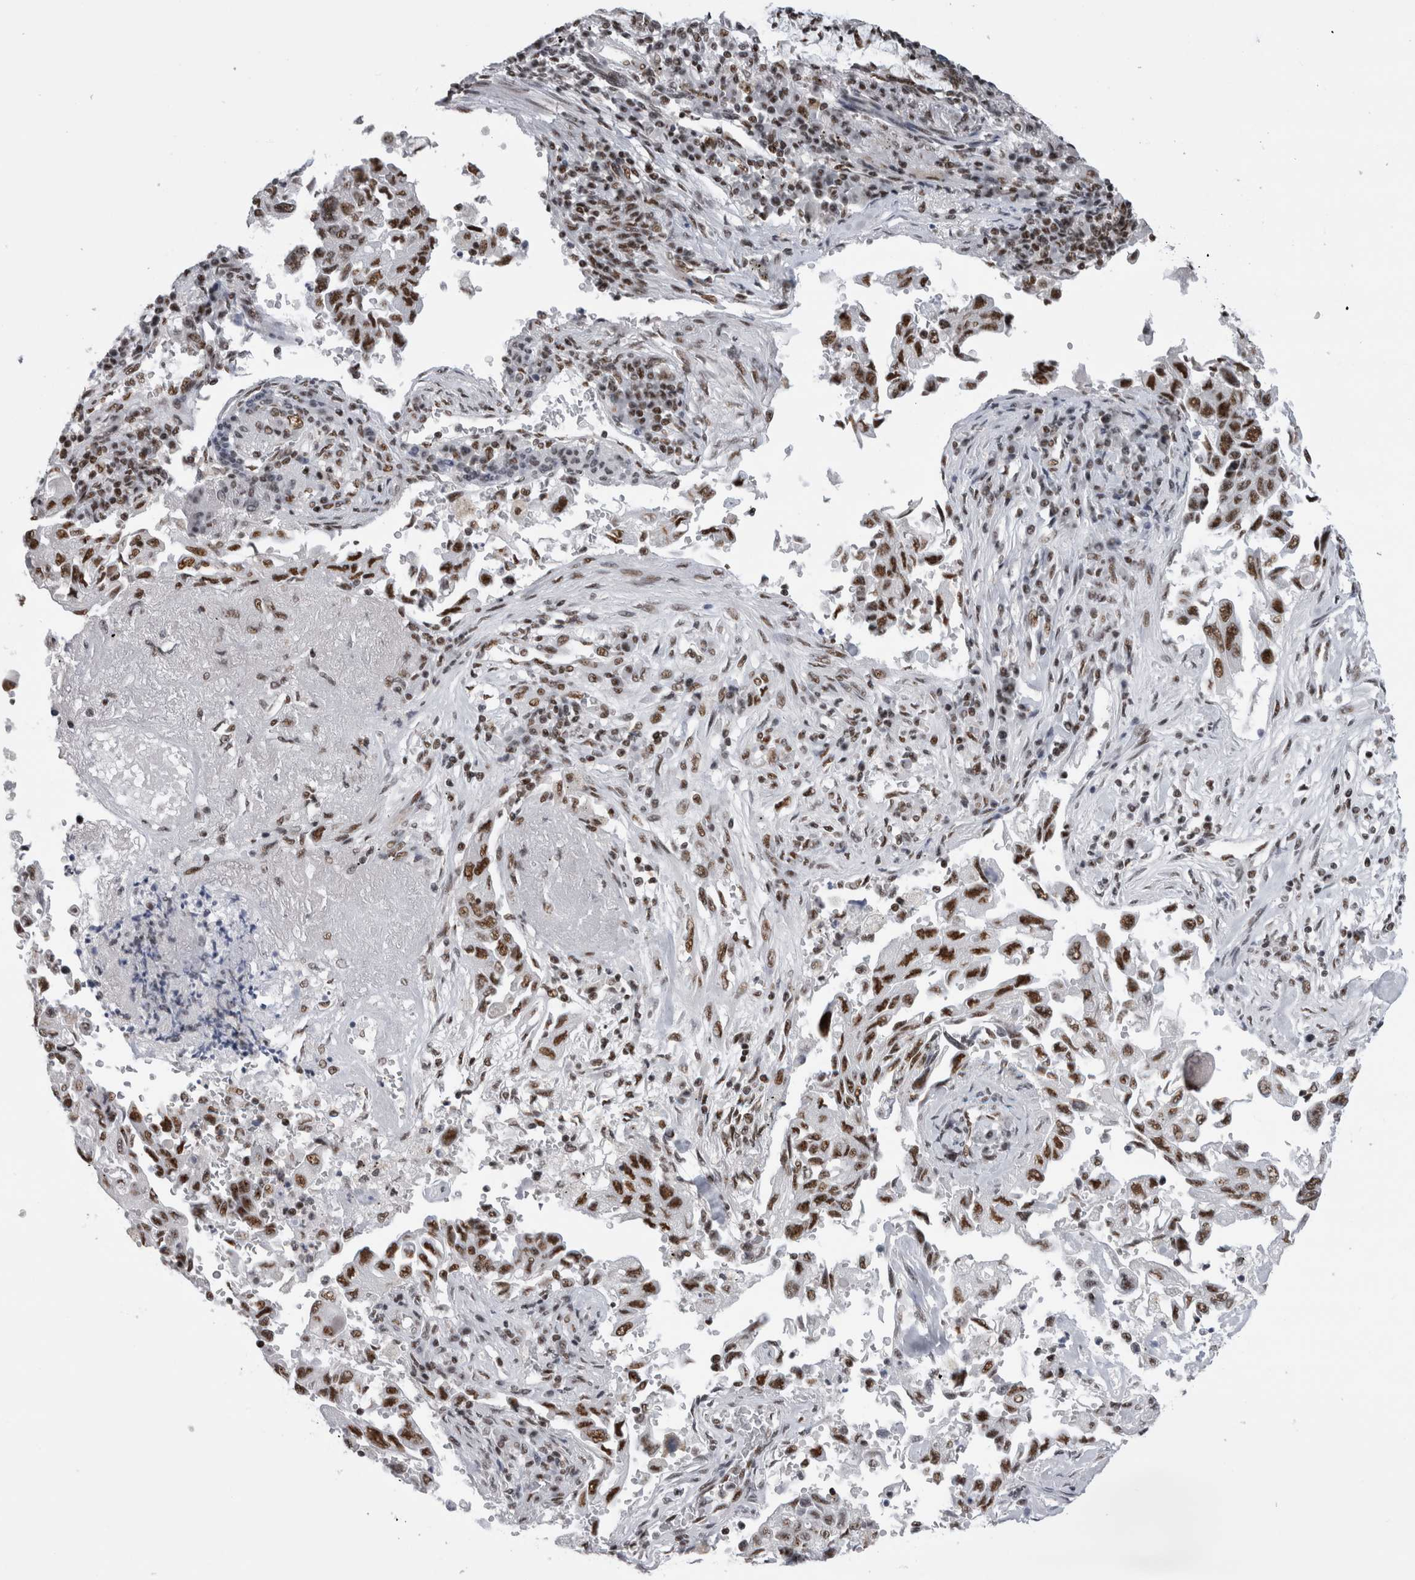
{"staining": {"intensity": "strong", "quantity": ">75%", "location": "nuclear"}, "tissue": "lung cancer", "cell_type": "Tumor cells", "image_type": "cancer", "snomed": [{"axis": "morphology", "description": "Adenocarcinoma, NOS"}, {"axis": "topography", "description": "Lung"}], "caption": "A brown stain labels strong nuclear positivity of a protein in lung cancer tumor cells.", "gene": "CDK11A", "patient": {"sex": "female", "age": 51}}